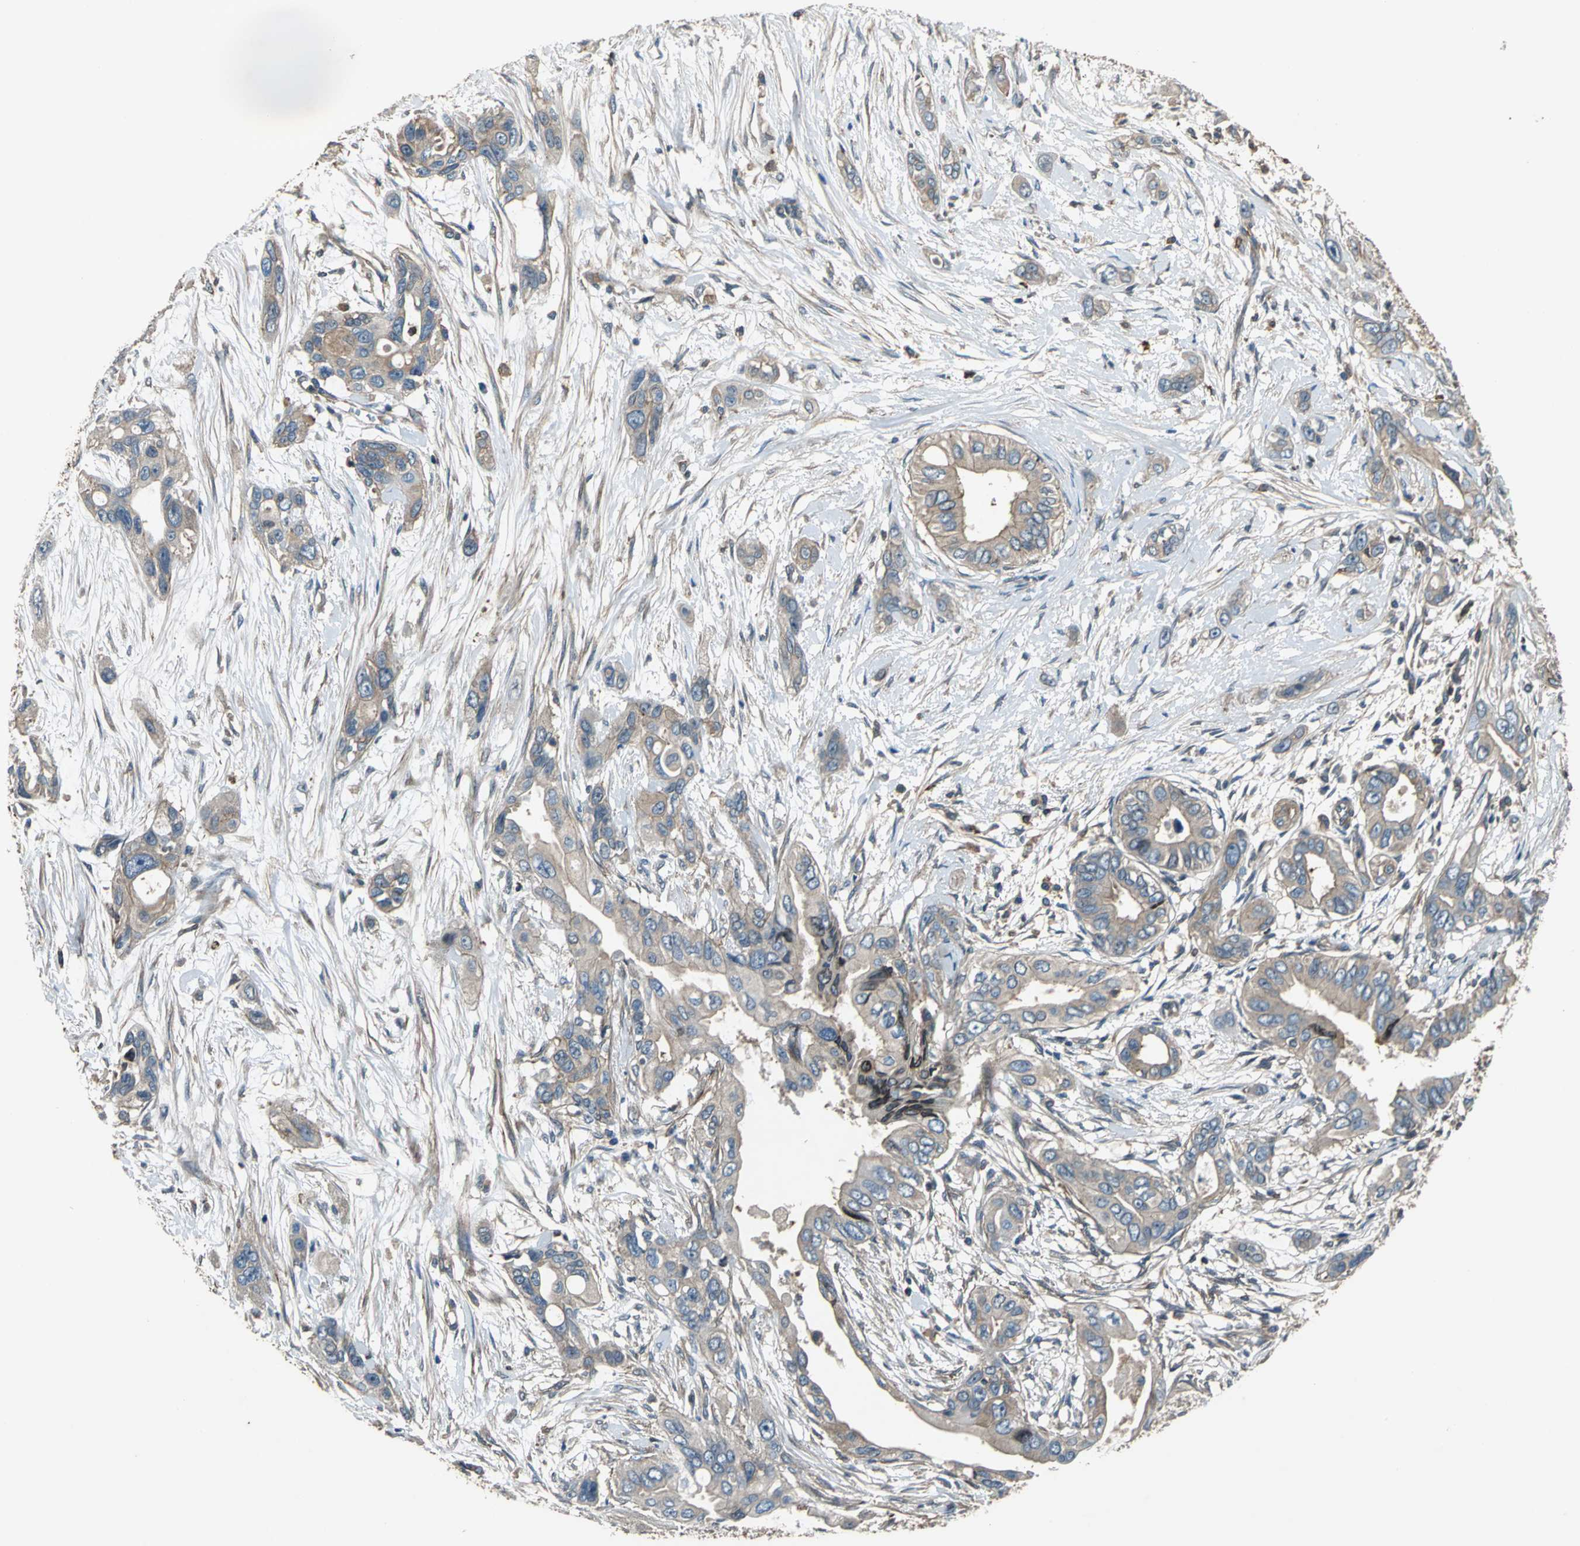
{"staining": {"intensity": "moderate", "quantity": ">75%", "location": "cytoplasmic/membranous"}, "tissue": "pancreatic cancer", "cell_type": "Tumor cells", "image_type": "cancer", "snomed": [{"axis": "morphology", "description": "Adenocarcinoma, NOS"}, {"axis": "topography", "description": "Pancreas"}], "caption": "Brown immunohistochemical staining in human pancreatic cancer exhibits moderate cytoplasmic/membranous expression in approximately >75% of tumor cells. (IHC, brightfield microscopy, high magnification).", "gene": "PARVA", "patient": {"sex": "female", "age": 60}}